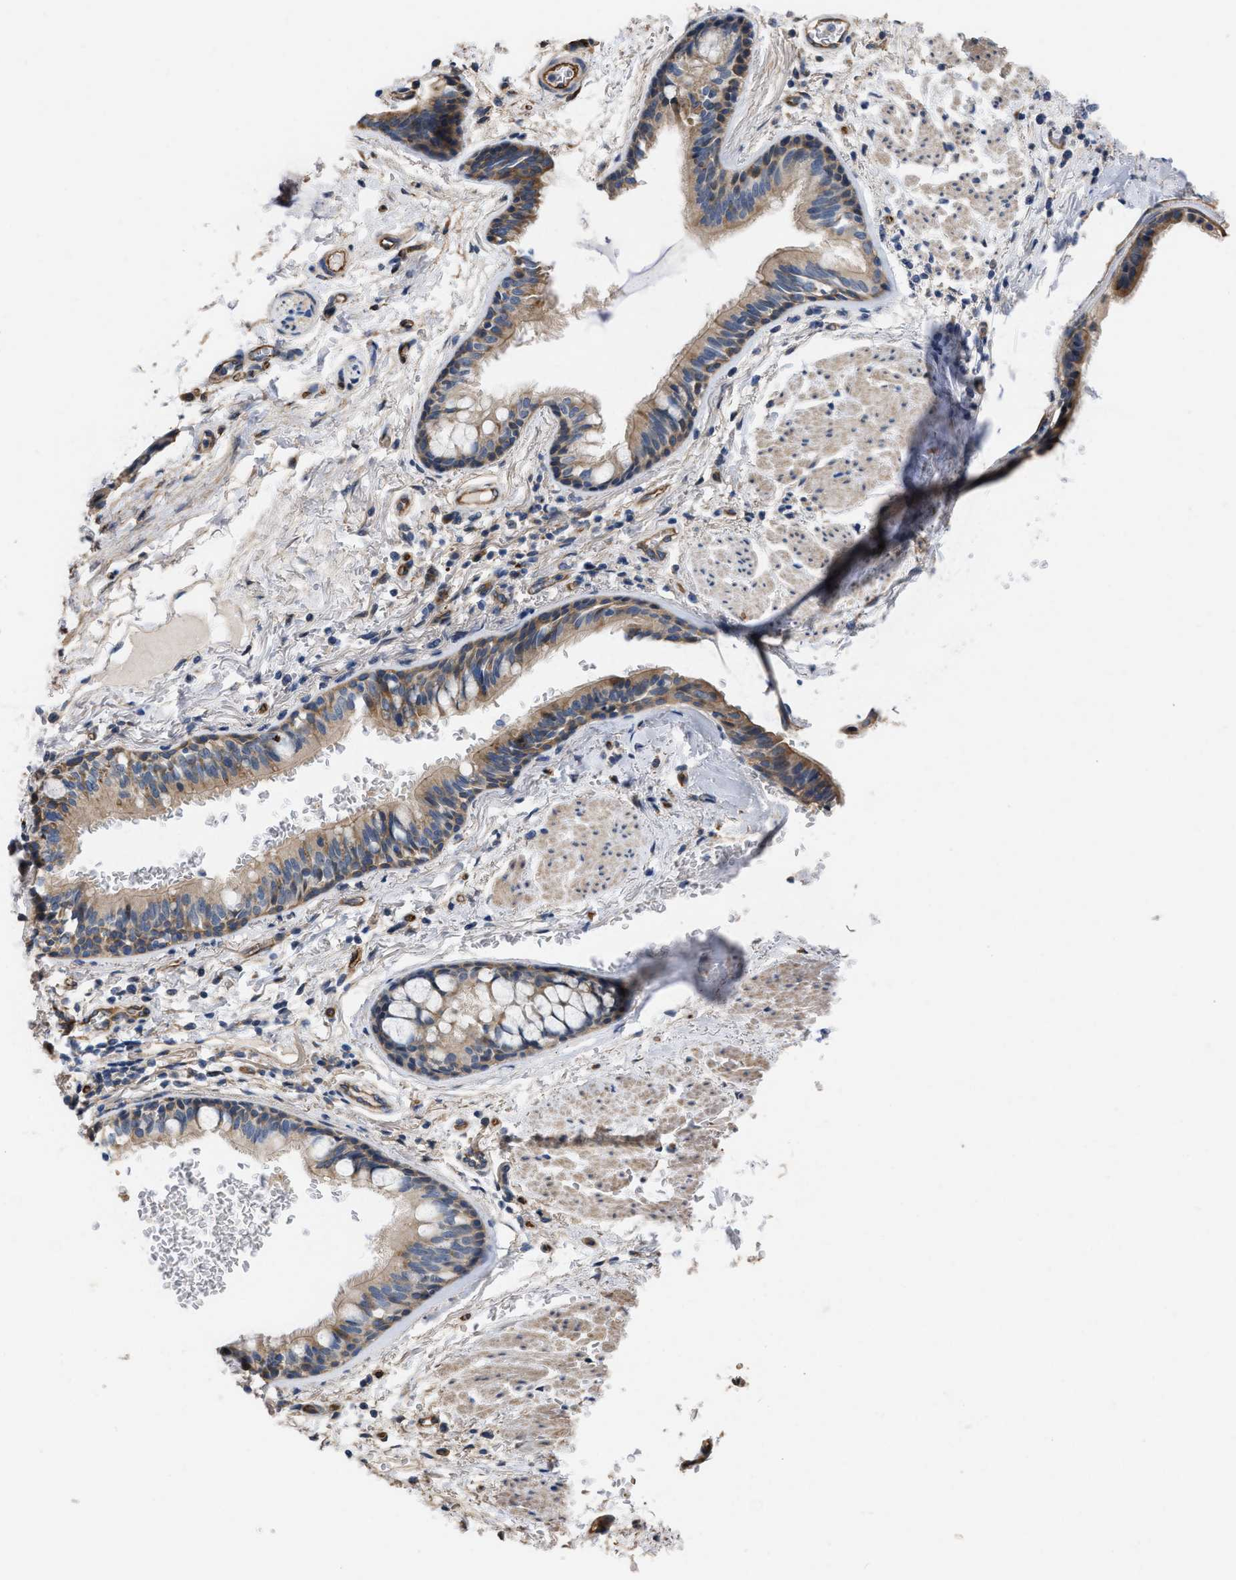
{"staining": {"intensity": "moderate", "quantity": ">75%", "location": "cytoplasmic/membranous"}, "tissue": "bronchus", "cell_type": "Respiratory epithelial cells", "image_type": "normal", "snomed": [{"axis": "morphology", "description": "Normal tissue, NOS"}, {"axis": "topography", "description": "Cartilage tissue"}], "caption": "Immunohistochemistry micrograph of benign bronchus: bronchus stained using IHC displays medium levels of moderate protein expression localized specifically in the cytoplasmic/membranous of respiratory epithelial cells, appearing as a cytoplasmic/membranous brown color.", "gene": "SLC4A11", "patient": {"sex": "female", "age": 63}}